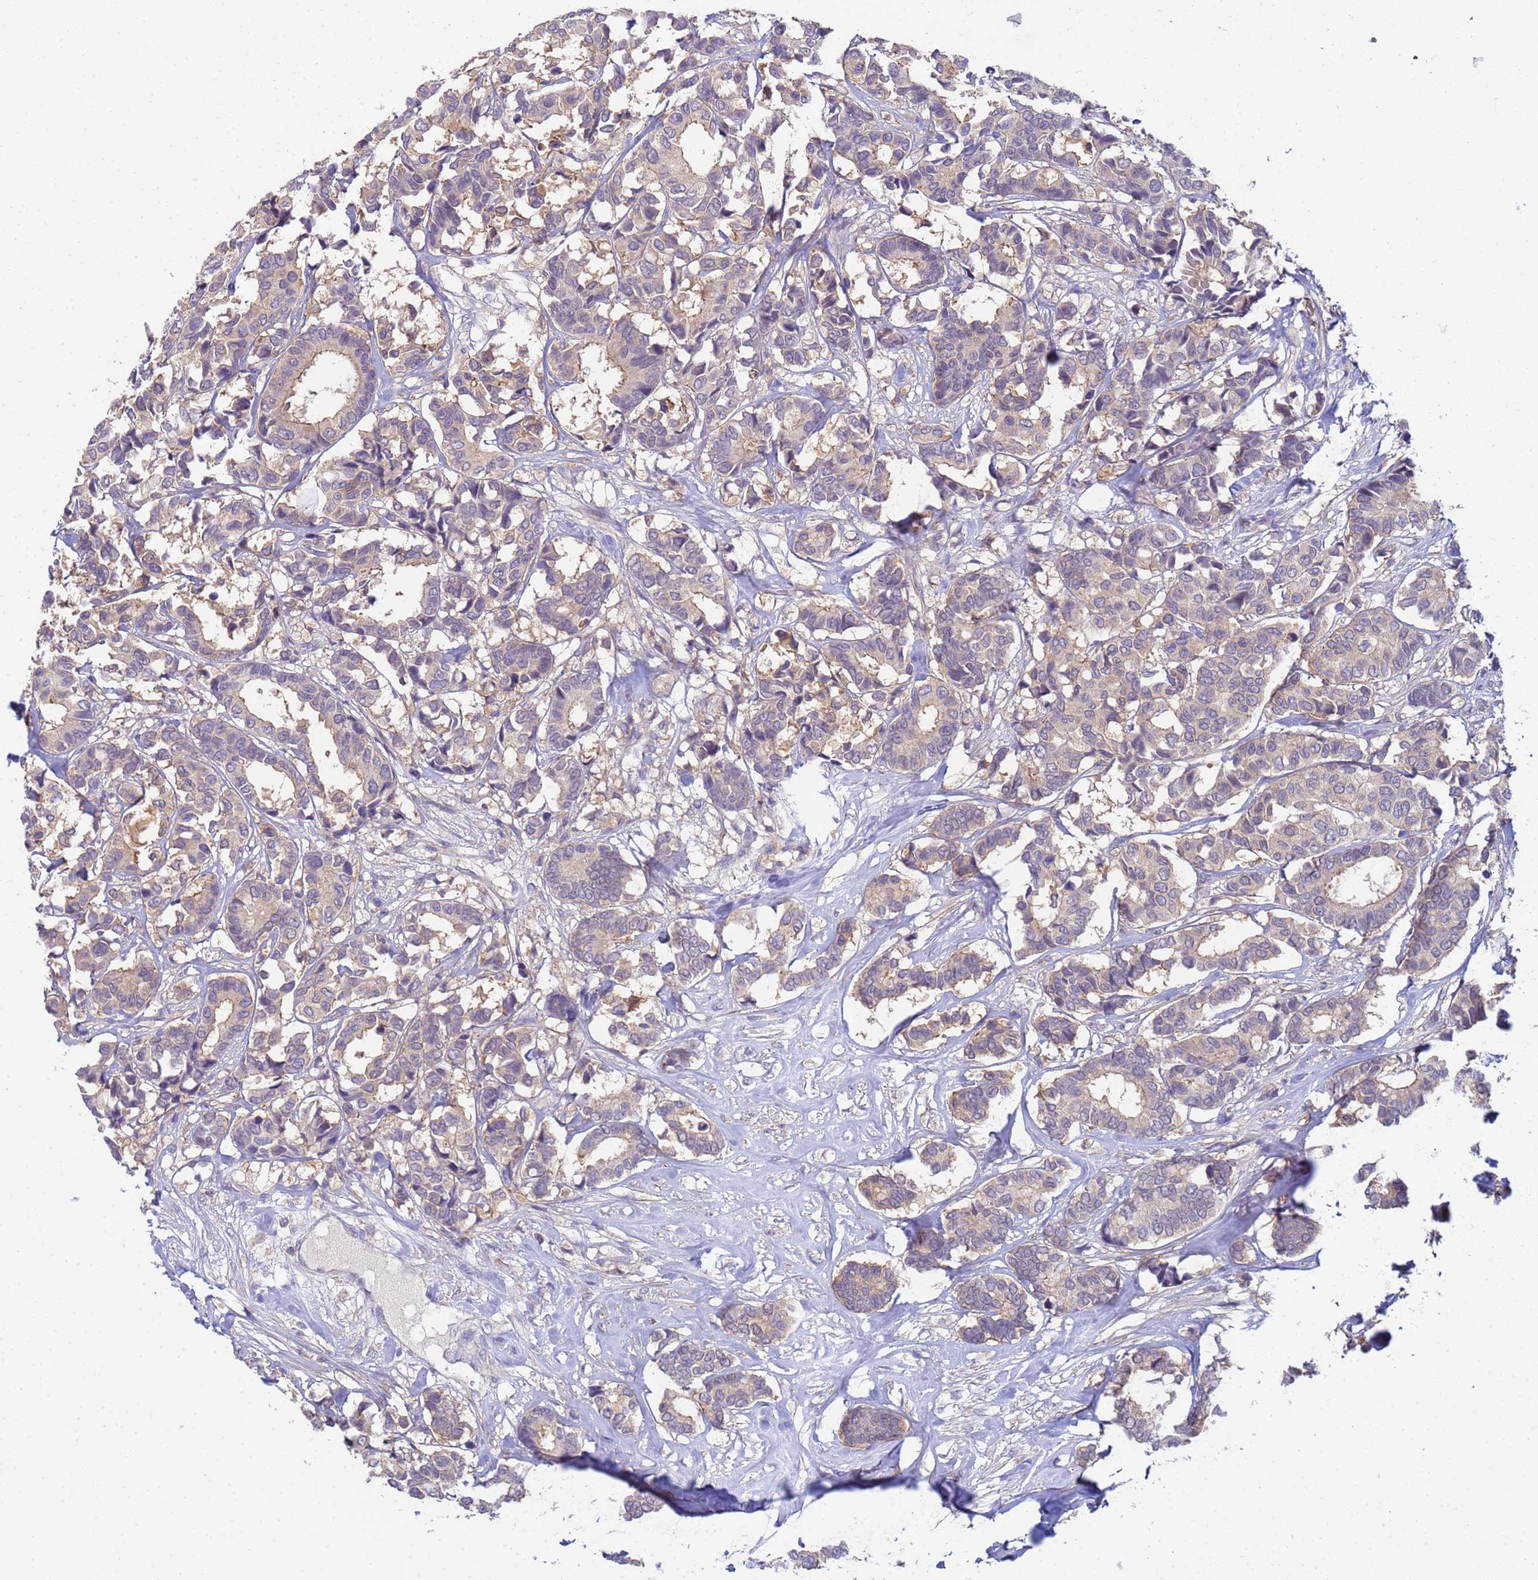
{"staining": {"intensity": "weak", "quantity": "25%-75%", "location": "cytoplasmic/membranous"}, "tissue": "breast cancer", "cell_type": "Tumor cells", "image_type": "cancer", "snomed": [{"axis": "morphology", "description": "Normal tissue, NOS"}, {"axis": "morphology", "description": "Duct carcinoma"}, {"axis": "topography", "description": "Breast"}], "caption": "Tumor cells reveal weak cytoplasmic/membranous expression in approximately 25%-75% of cells in breast cancer.", "gene": "KLHL13", "patient": {"sex": "female", "age": 87}}